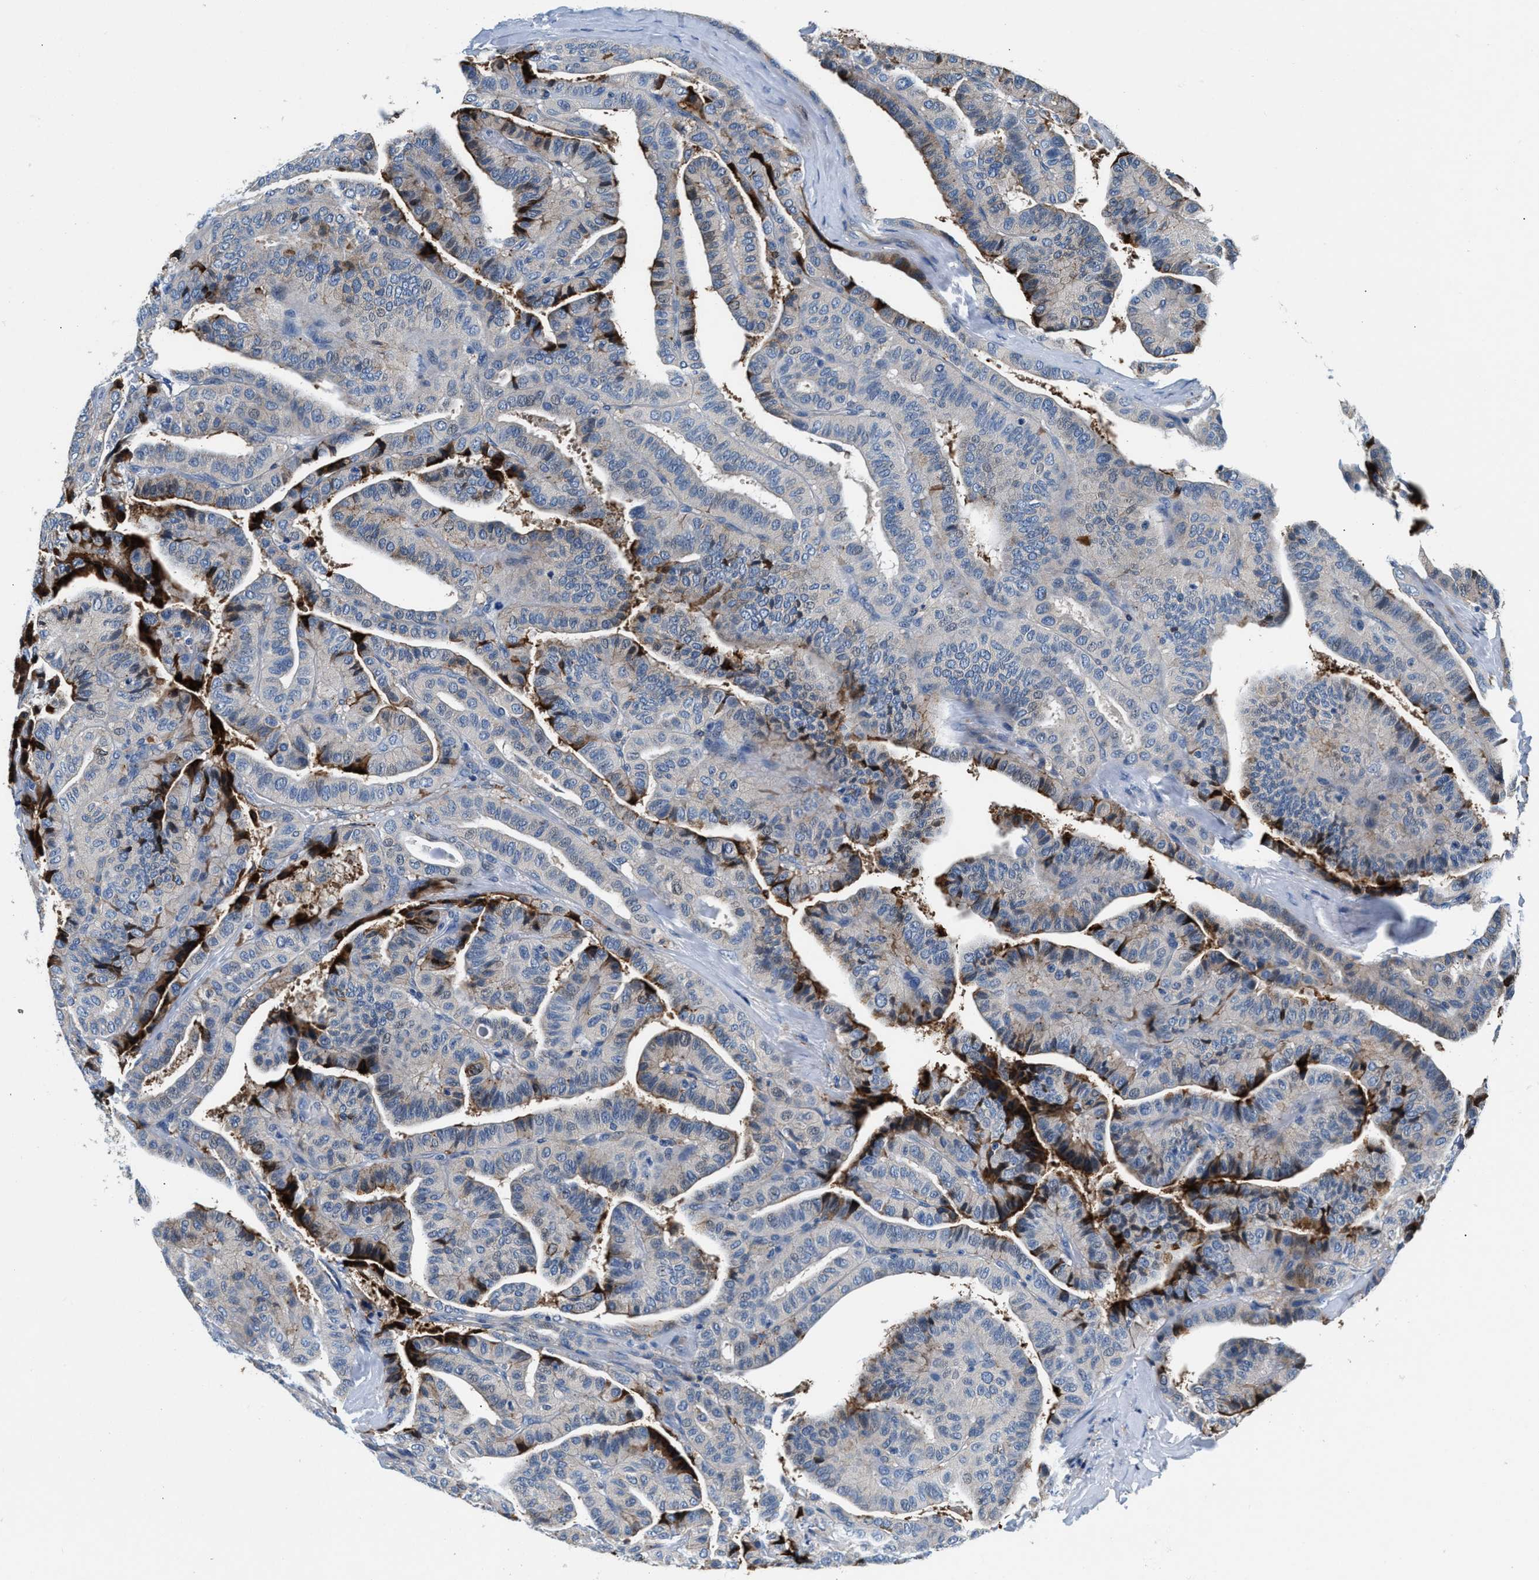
{"staining": {"intensity": "strong", "quantity": "<25%", "location": "cytoplasmic/membranous"}, "tissue": "thyroid cancer", "cell_type": "Tumor cells", "image_type": "cancer", "snomed": [{"axis": "morphology", "description": "Papillary adenocarcinoma, NOS"}, {"axis": "topography", "description": "Thyroid gland"}], "caption": "A brown stain shows strong cytoplasmic/membranous expression of a protein in thyroid cancer tumor cells.", "gene": "SLFN11", "patient": {"sex": "male", "age": 77}}